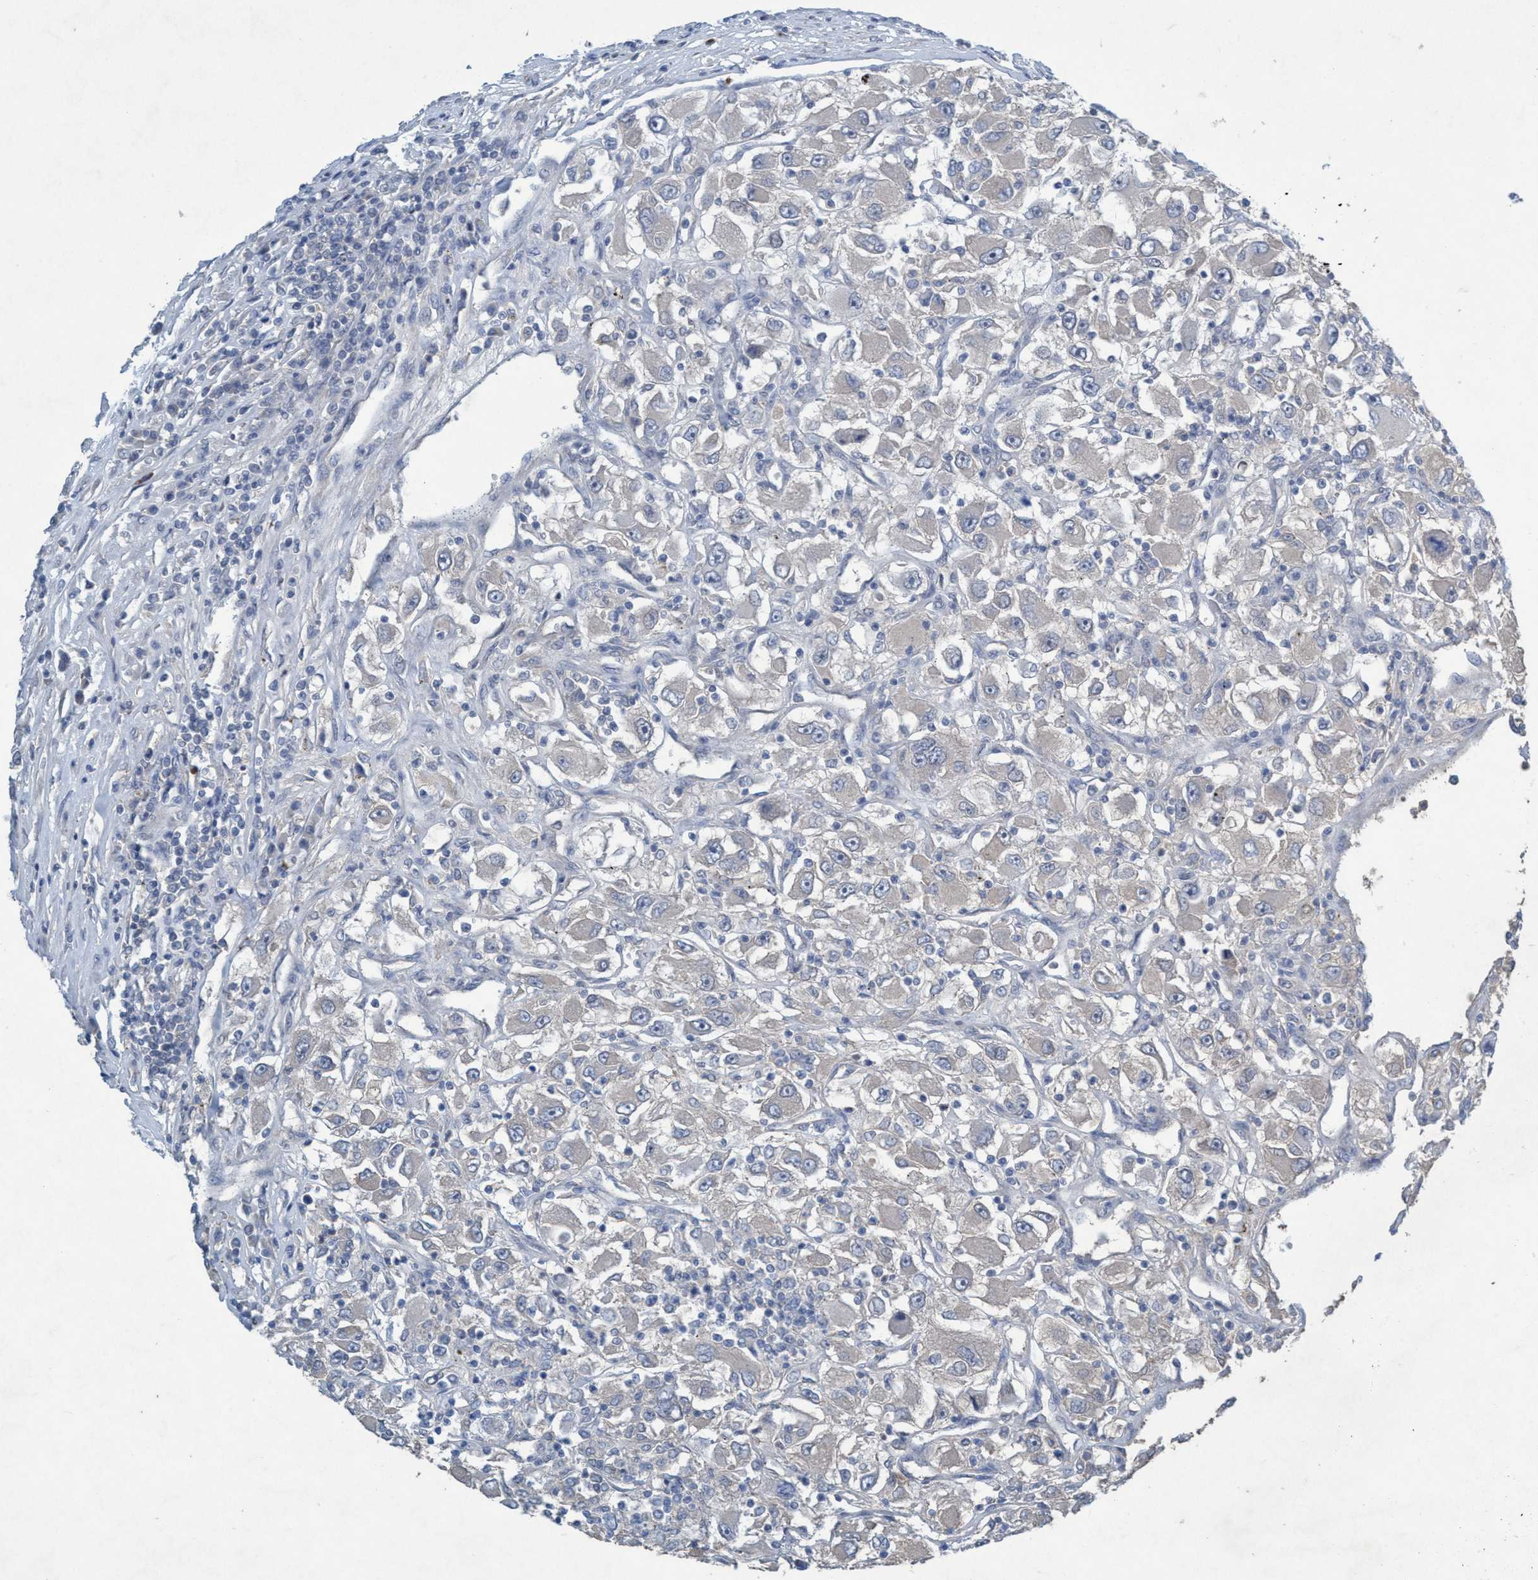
{"staining": {"intensity": "negative", "quantity": "none", "location": "none"}, "tissue": "renal cancer", "cell_type": "Tumor cells", "image_type": "cancer", "snomed": [{"axis": "morphology", "description": "Adenocarcinoma, NOS"}, {"axis": "topography", "description": "Kidney"}], "caption": "An image of human renal cancer is negative for staining in tumor cells. The staining was performed using DAB (3,3'-diaminobenzidine) to visualize the protein expression in brown, while the nuclei were stained in blue with hematoxylin (Magnification: 20x).", "gene": "RNF208", "patient": {"sex": "female", "age": 52}}